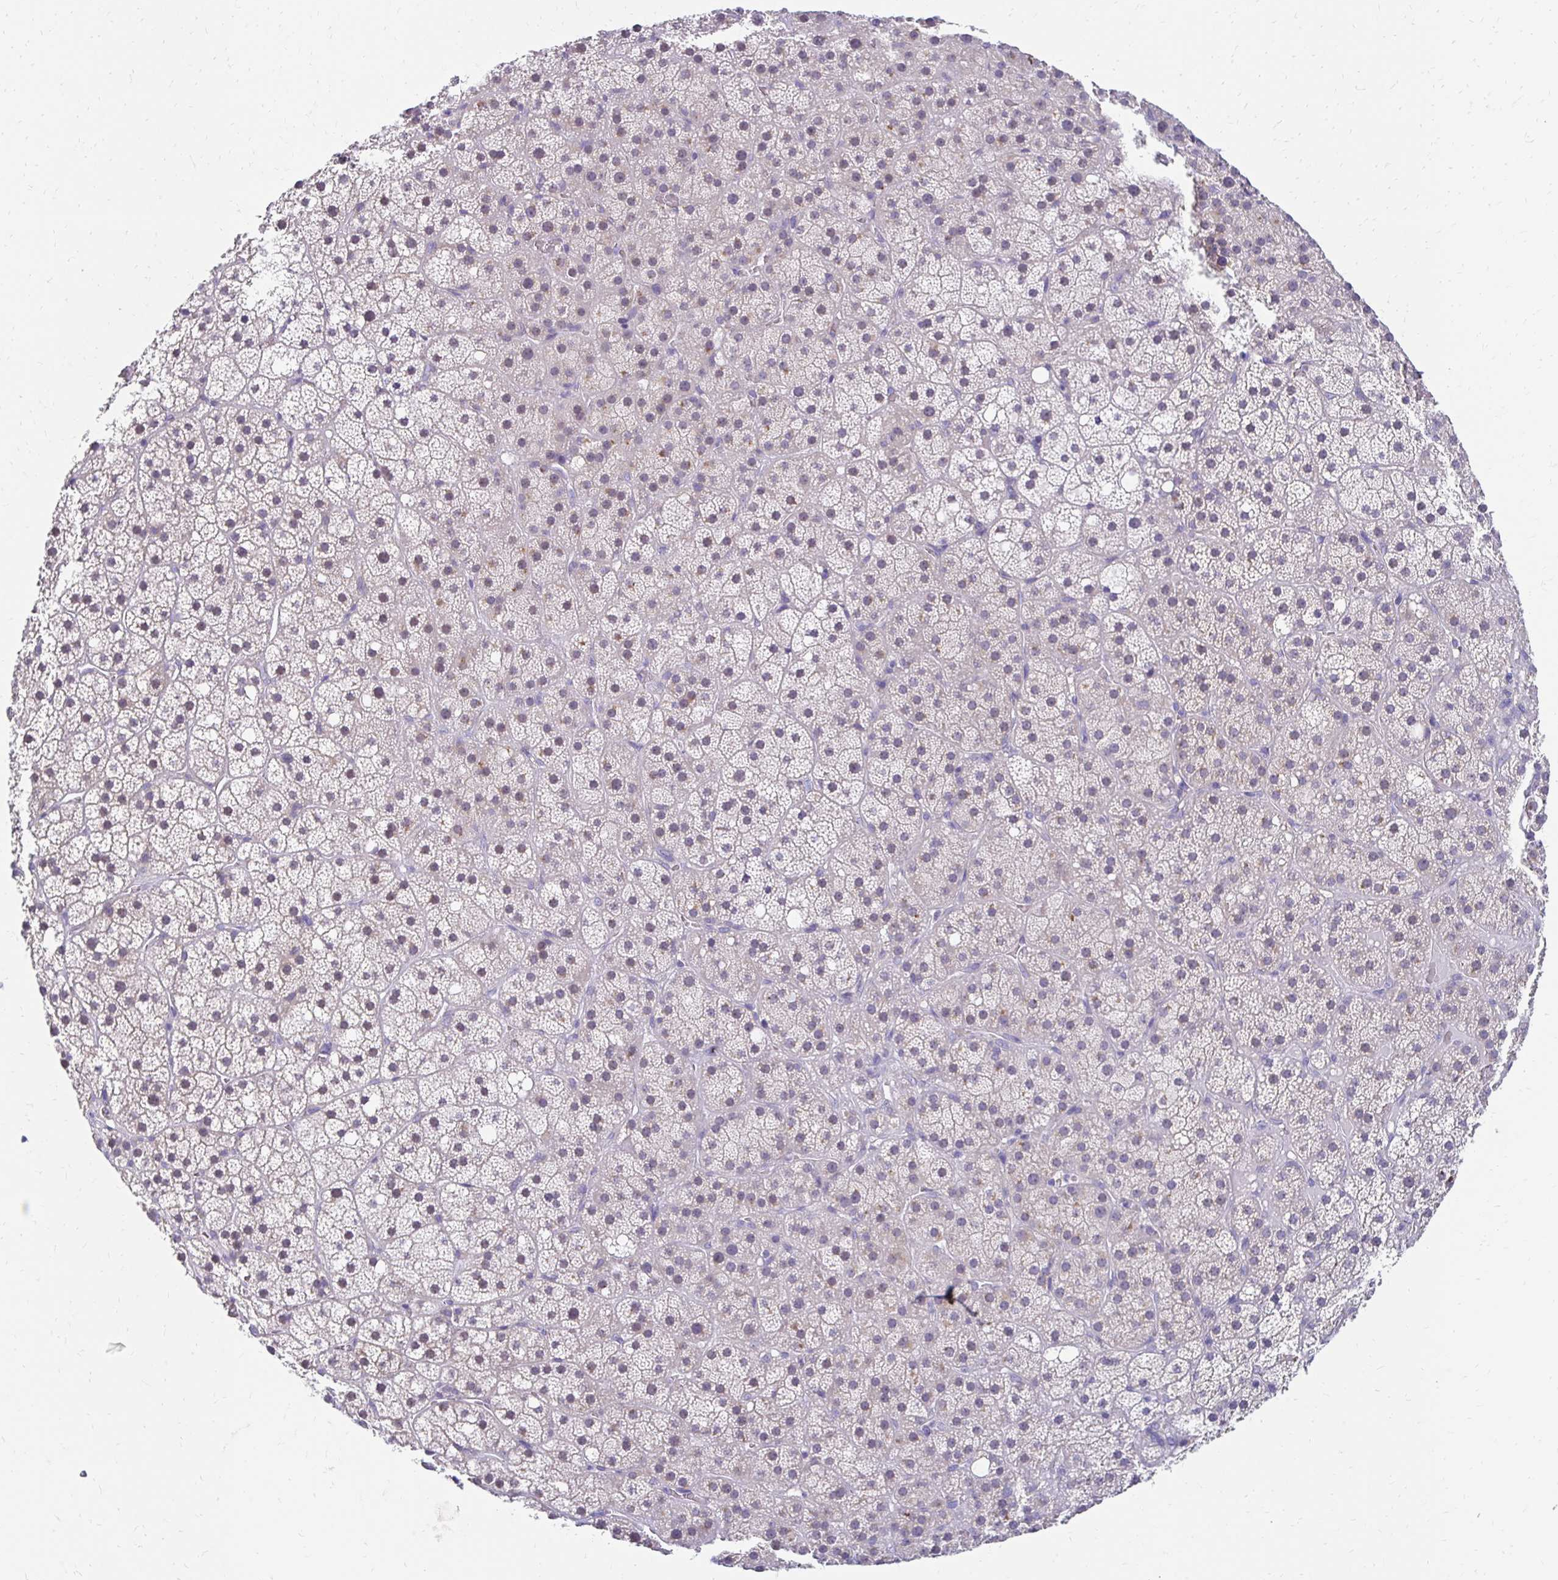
{"staining": {"intensity": "negative", "quantity": "none", "location": "none"}, "tissue": "adrenal gland", "cell_type": "Glandular cells", "image_type": "normal", "snomed": [{"axis": "morphology", "description": "Normal tissue, NOS"}, {"axis": "topography", "description": "Adrenal gland"}], "caption": "Protein analysis of benign adrenal gland reveals no significant expression in glandular cells.", "gene": "C1QTNF2", "patient": {"sex": "male", "age": 53}}